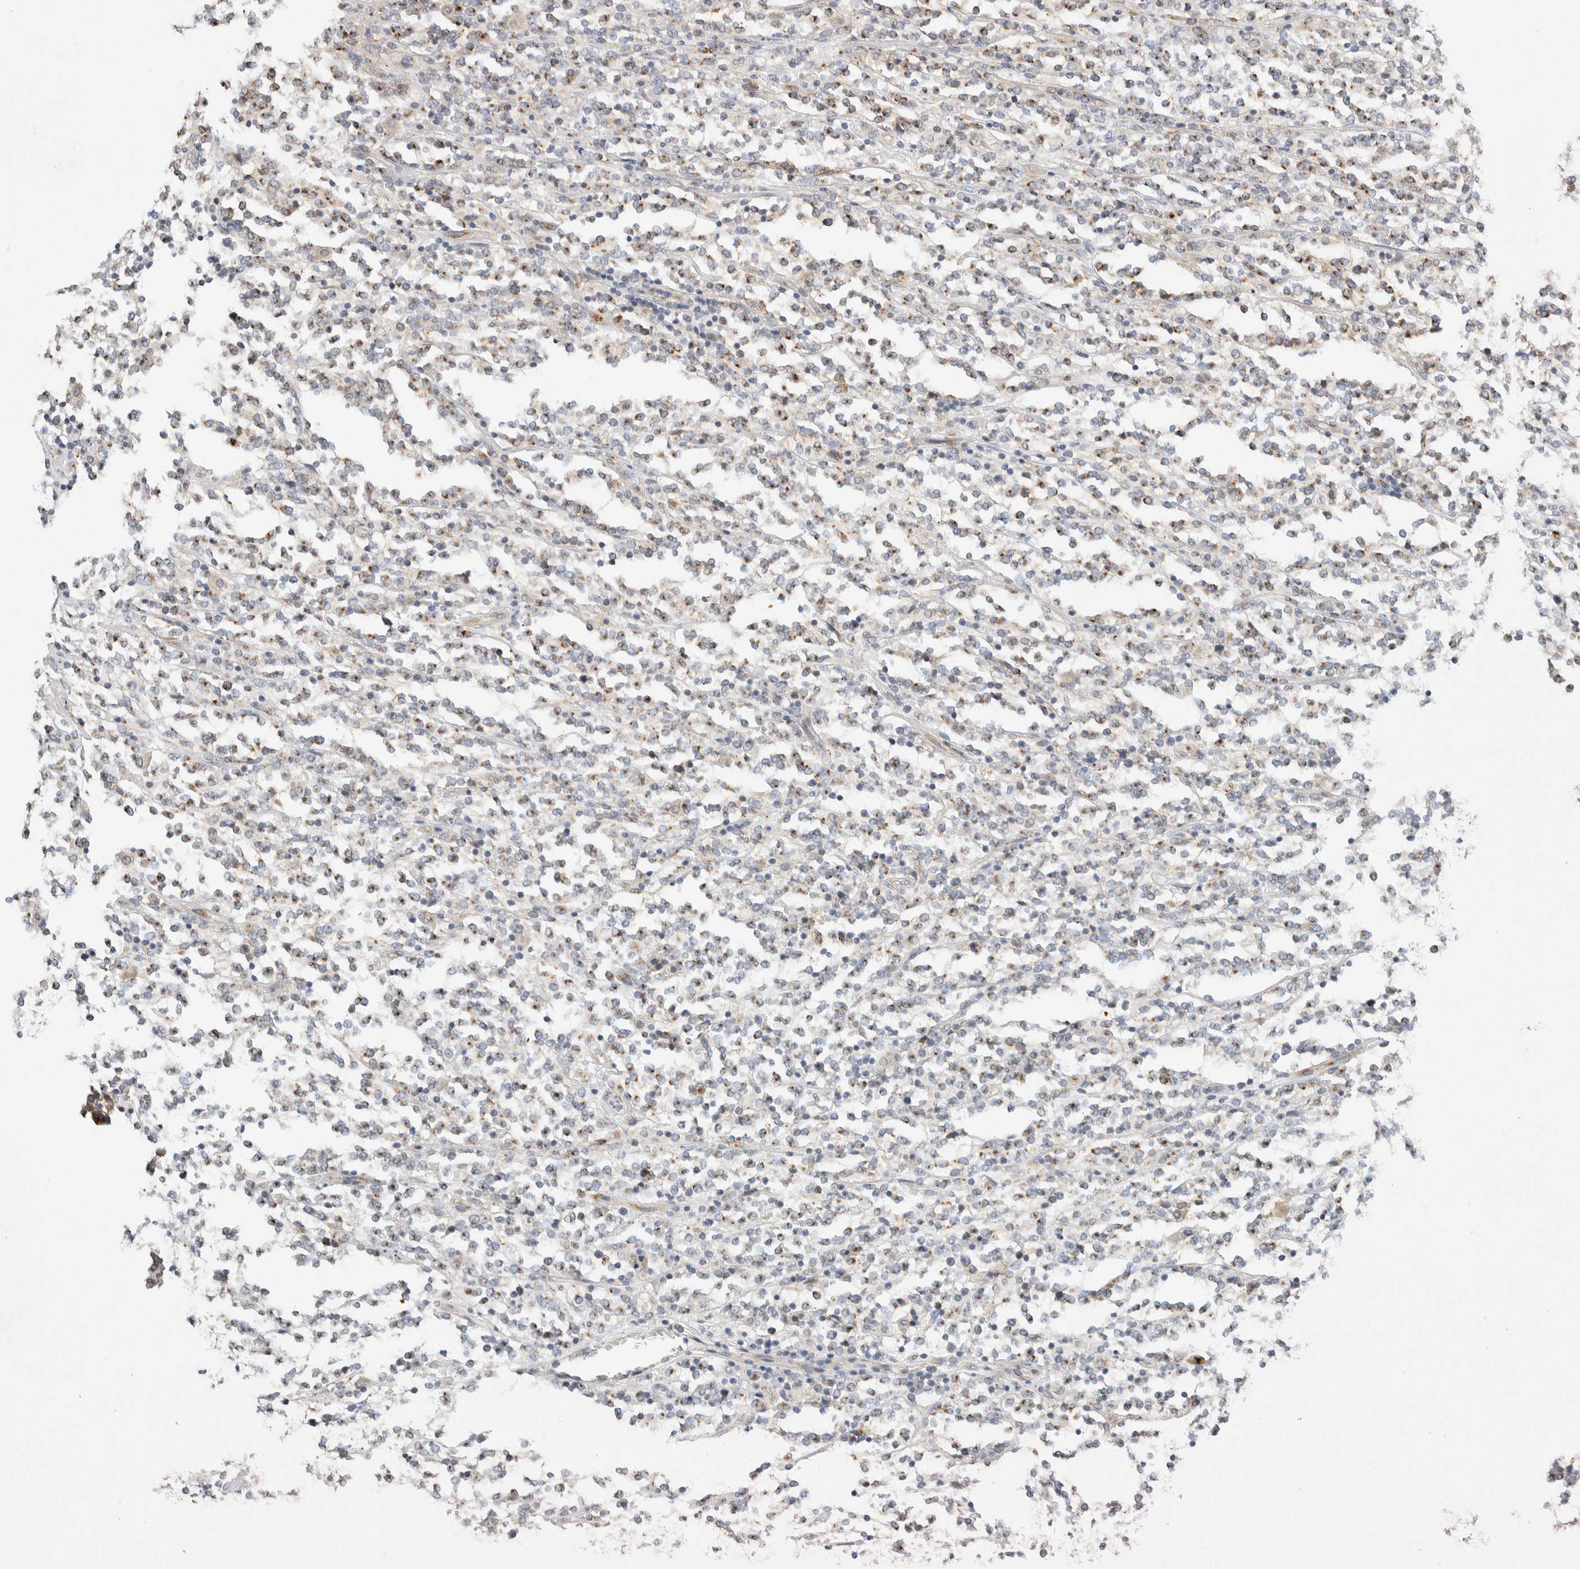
{"staining": {"intensity": "strong", "quantity": ">75%", "location": "cytoplasmic/membranous"}, "tissue": "lymphoma", "cell_type": "Tumor cells", "image_type": "cancer", "snomed": [{"axis": "morphology", "description": "Malignant lymphoma, non-Hodgkin's type, High grade"}, {"axis": "topography", "description": "Soft tissue"}], "caption": "Protein staining of lymphoma tissue exhibits strong cytoplasmic/membranous staining in approximately >75% of tumor cells.", "gene": "TMEM184B", "patient": {"sex": "male", "age": 18}}